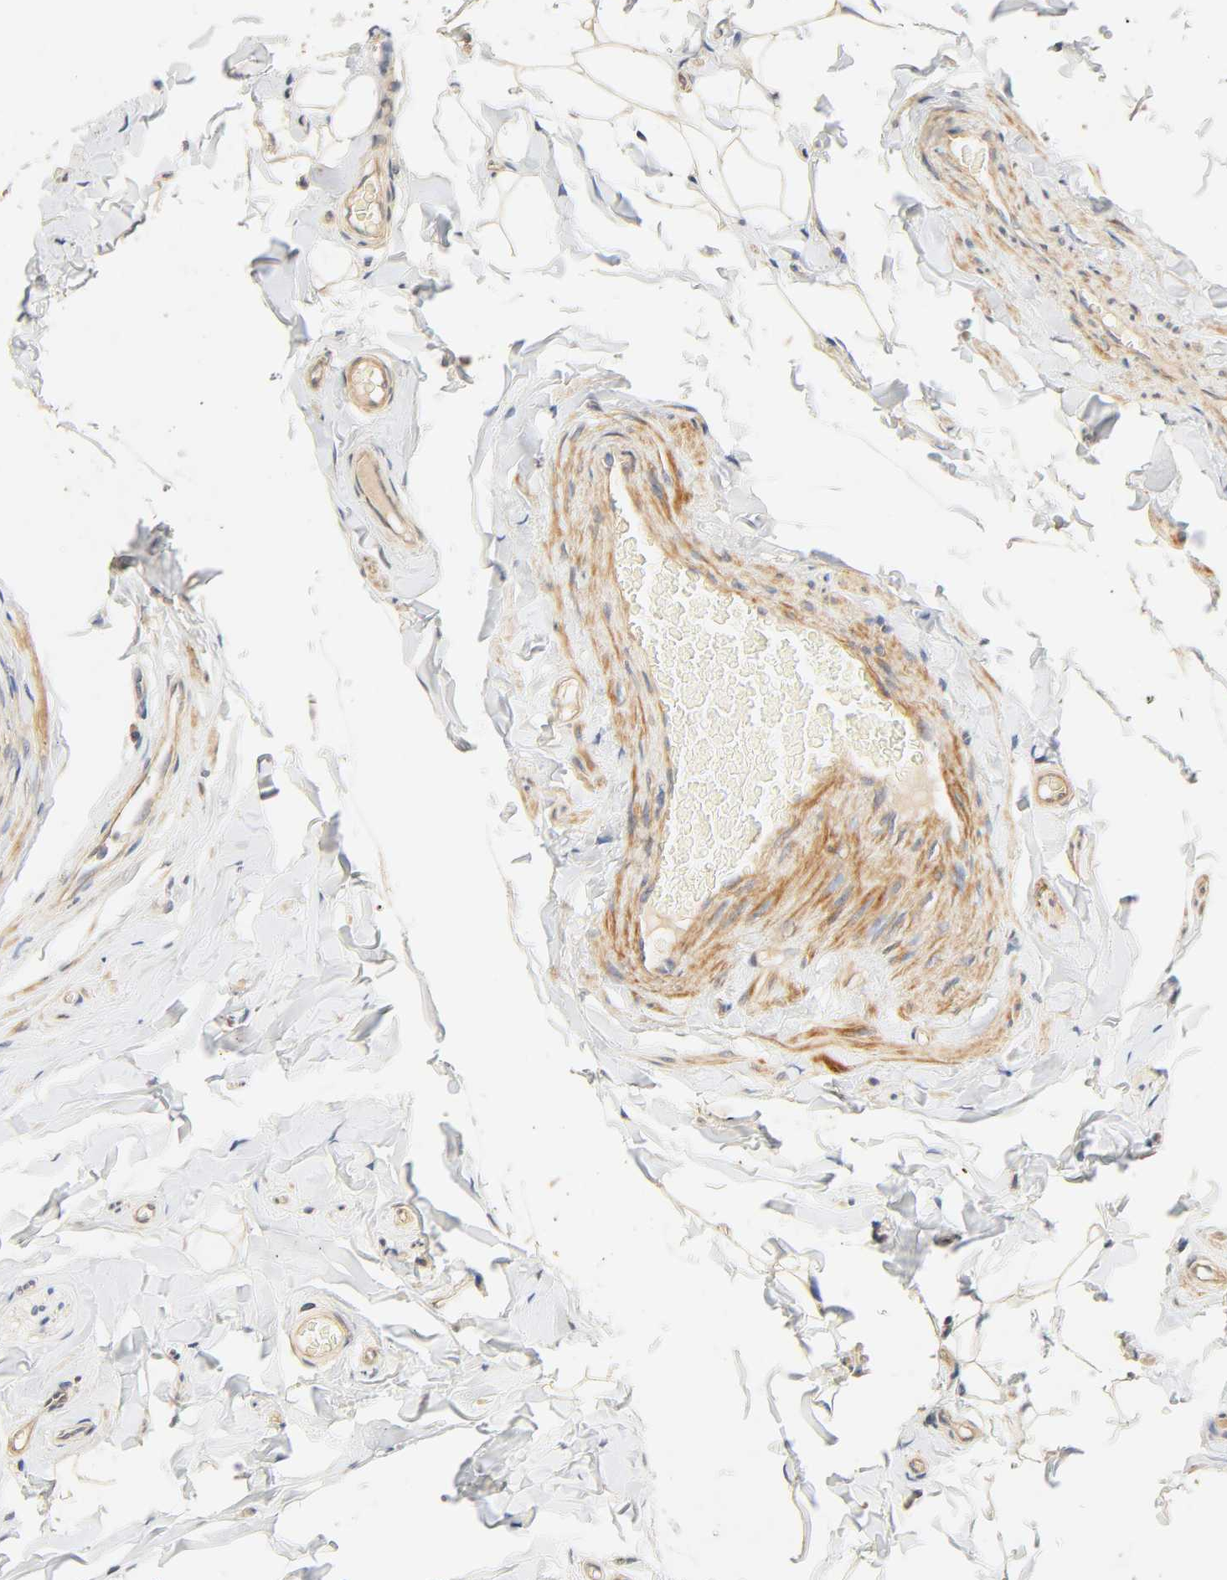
{"staining": {"intensity": "moderate", "quantity": ">75%", "location": "cytoplasmic/membranous"}, "tissue": "epididymis", "cell_type": "Glandular cells", "image_type": "normal", "snomed": [{"axis": "morphology", "description": "Normal tissue, NOS"}, {"axis": "topography", "description": "Epididymis"}], "caption": "Protein staining reveals moderate cytoplasmic/membranous expression in approximately >75% of glandular cells in benign epididymis.", "gene": "CACNA1G", "patient": {"sex": "male", "age": 26}}